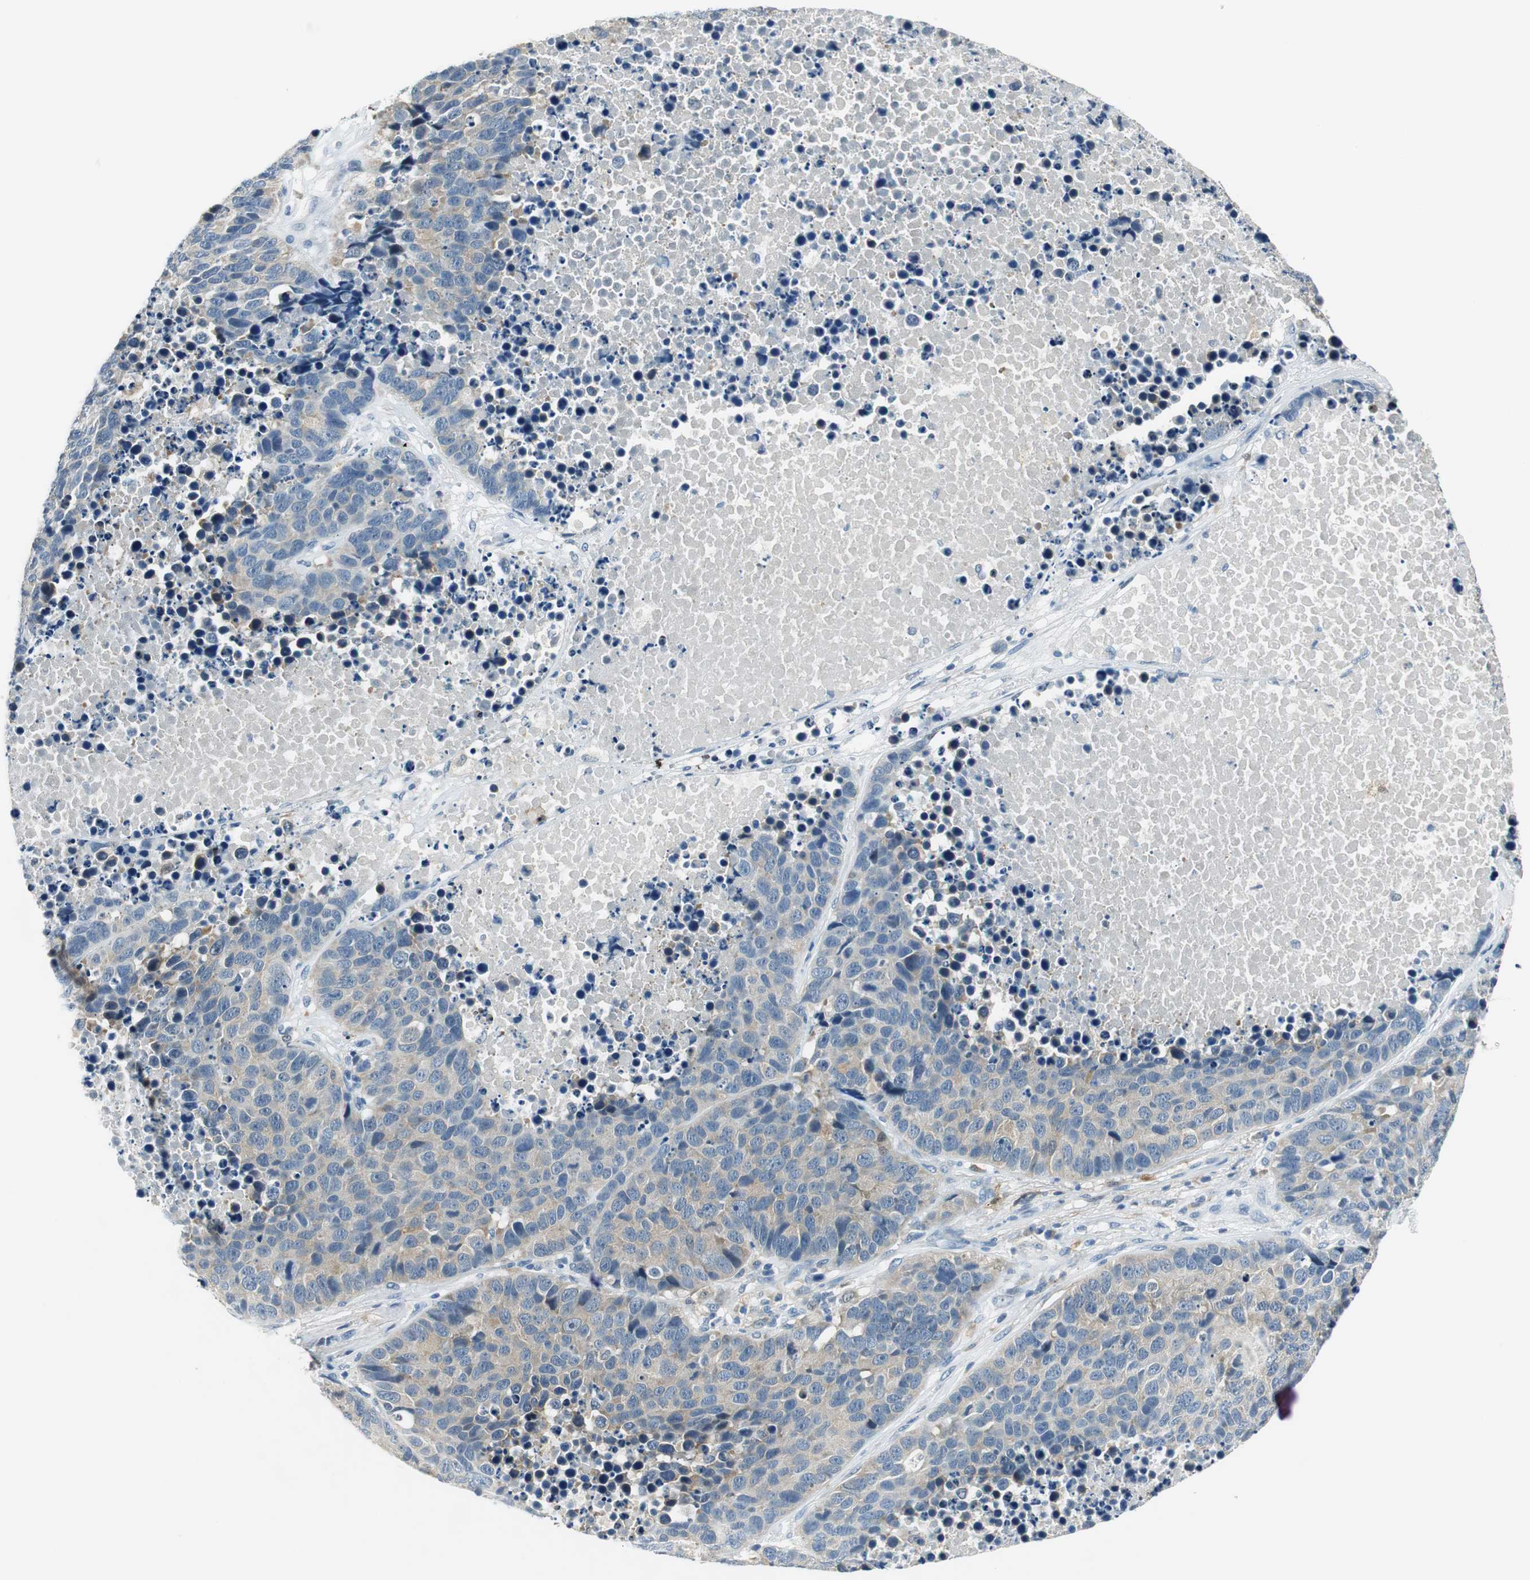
{"staining": {"intensity": "weak", "quantity": "<25%", "location": "cytoplasmic/membranous"}, "tissue": "carcinoid", "cell_type": "Tumor cells", "image_type": "cancer", "snomed": [{"axis": "morphology", "description": "Carcinoid, malignant, NOS"}, {"axis": "topography", "description": "Lung"}], "caption": "Tumor cells are negative for protein expression in human carcinoid.", "gene": "ME1", "patient": {"sex": "male", "age": 60}}